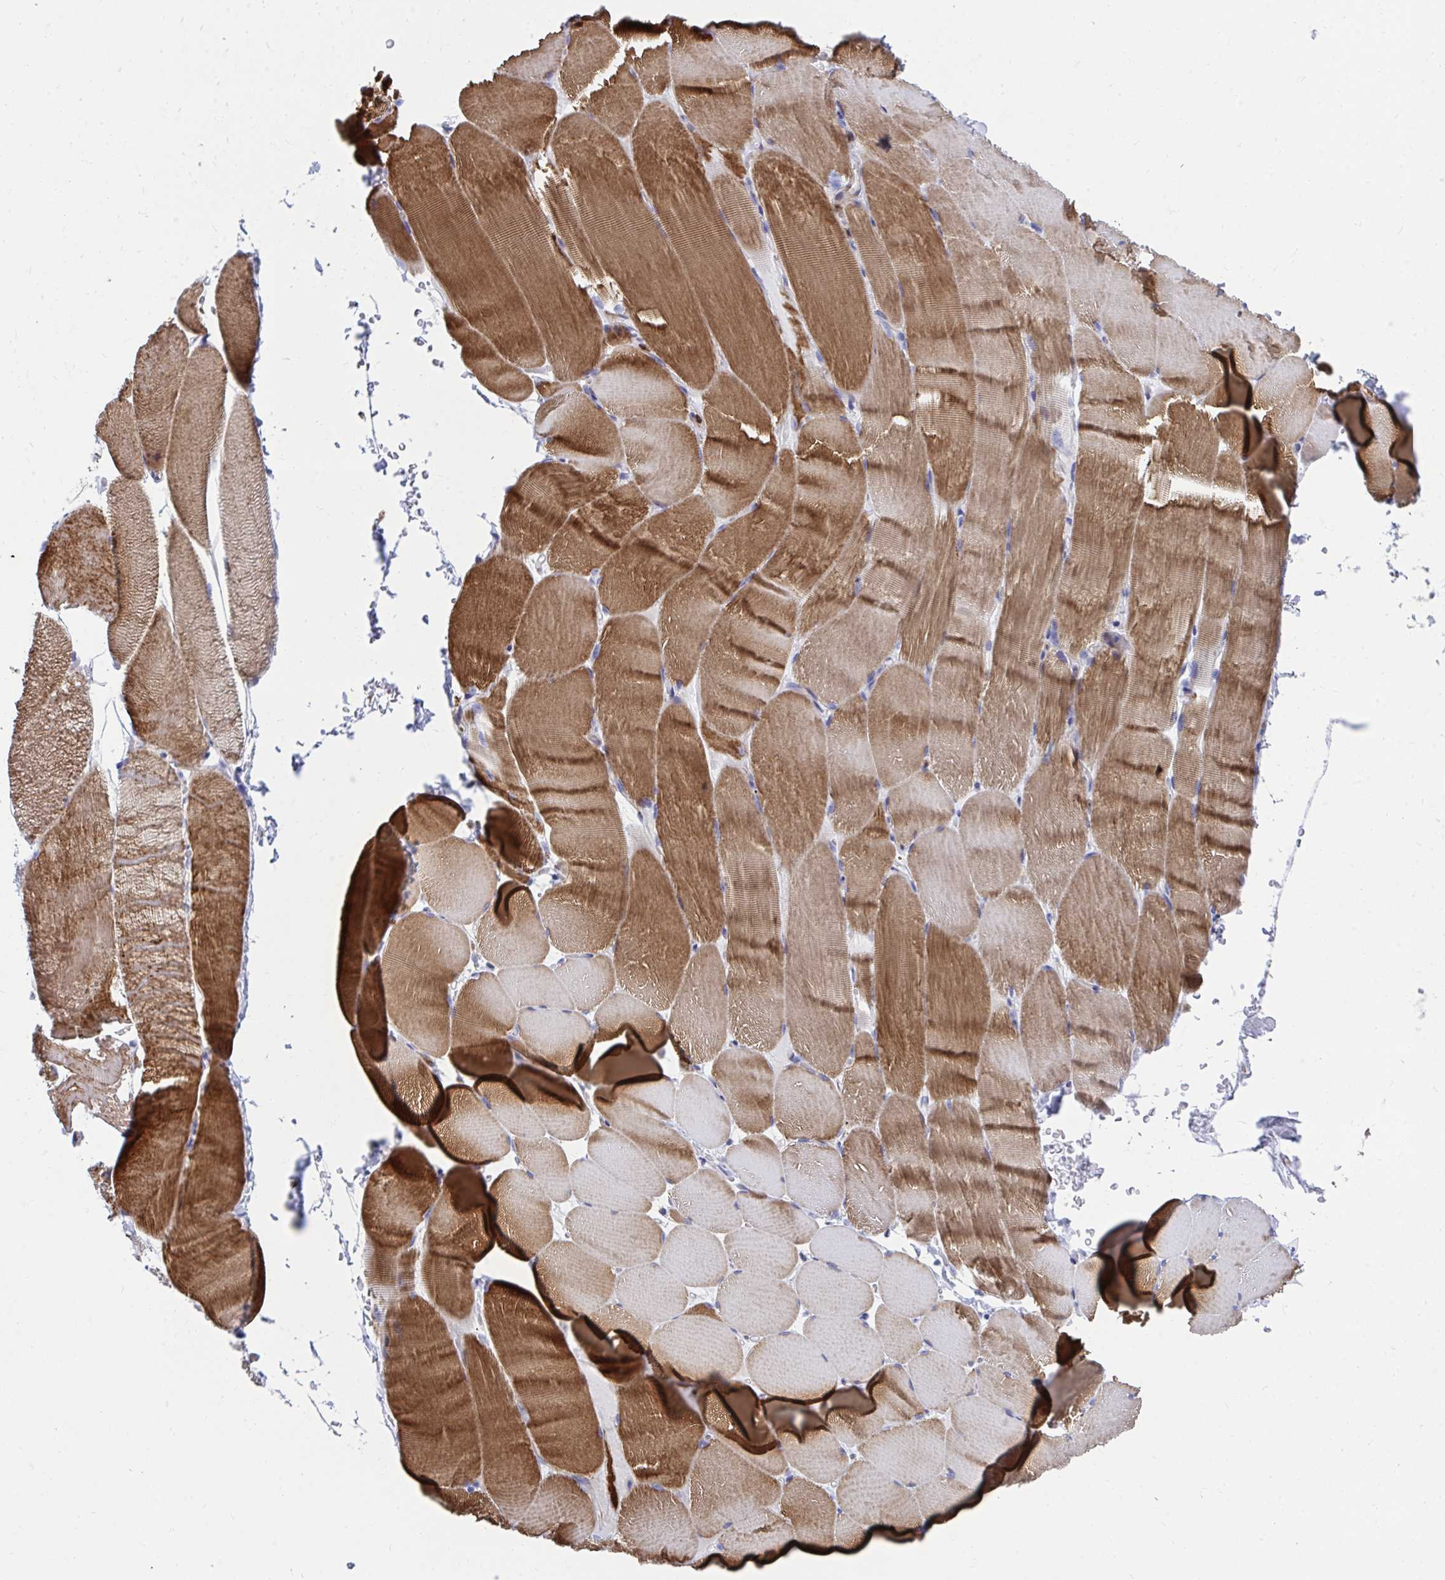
{"staining": {"intensity": "moderate", "quantity": ">75%", "location": "cytoplasmic/membranous"}, "tissue": "skeletal muscle", "cell_type": "Myocytes", "image_type": "normal", "snomed": [{"axis": "morphology", "description": "Normal tissue, NOS"}, {"axis": "topography", "description": "Skeletal muscle"}], "caption": "IHC image of benign skeletal muscle: human skeletal muscle stained using immunohistochemistry (IHC) reveals medium levels of moderate protein expression localized specifically in the cytoplasmic/membranous of myocytes, appearing as a cytoplasmic/membranous brown color.", "gene": "CSTB", "patient": {"sex": "female", "age": 37}}